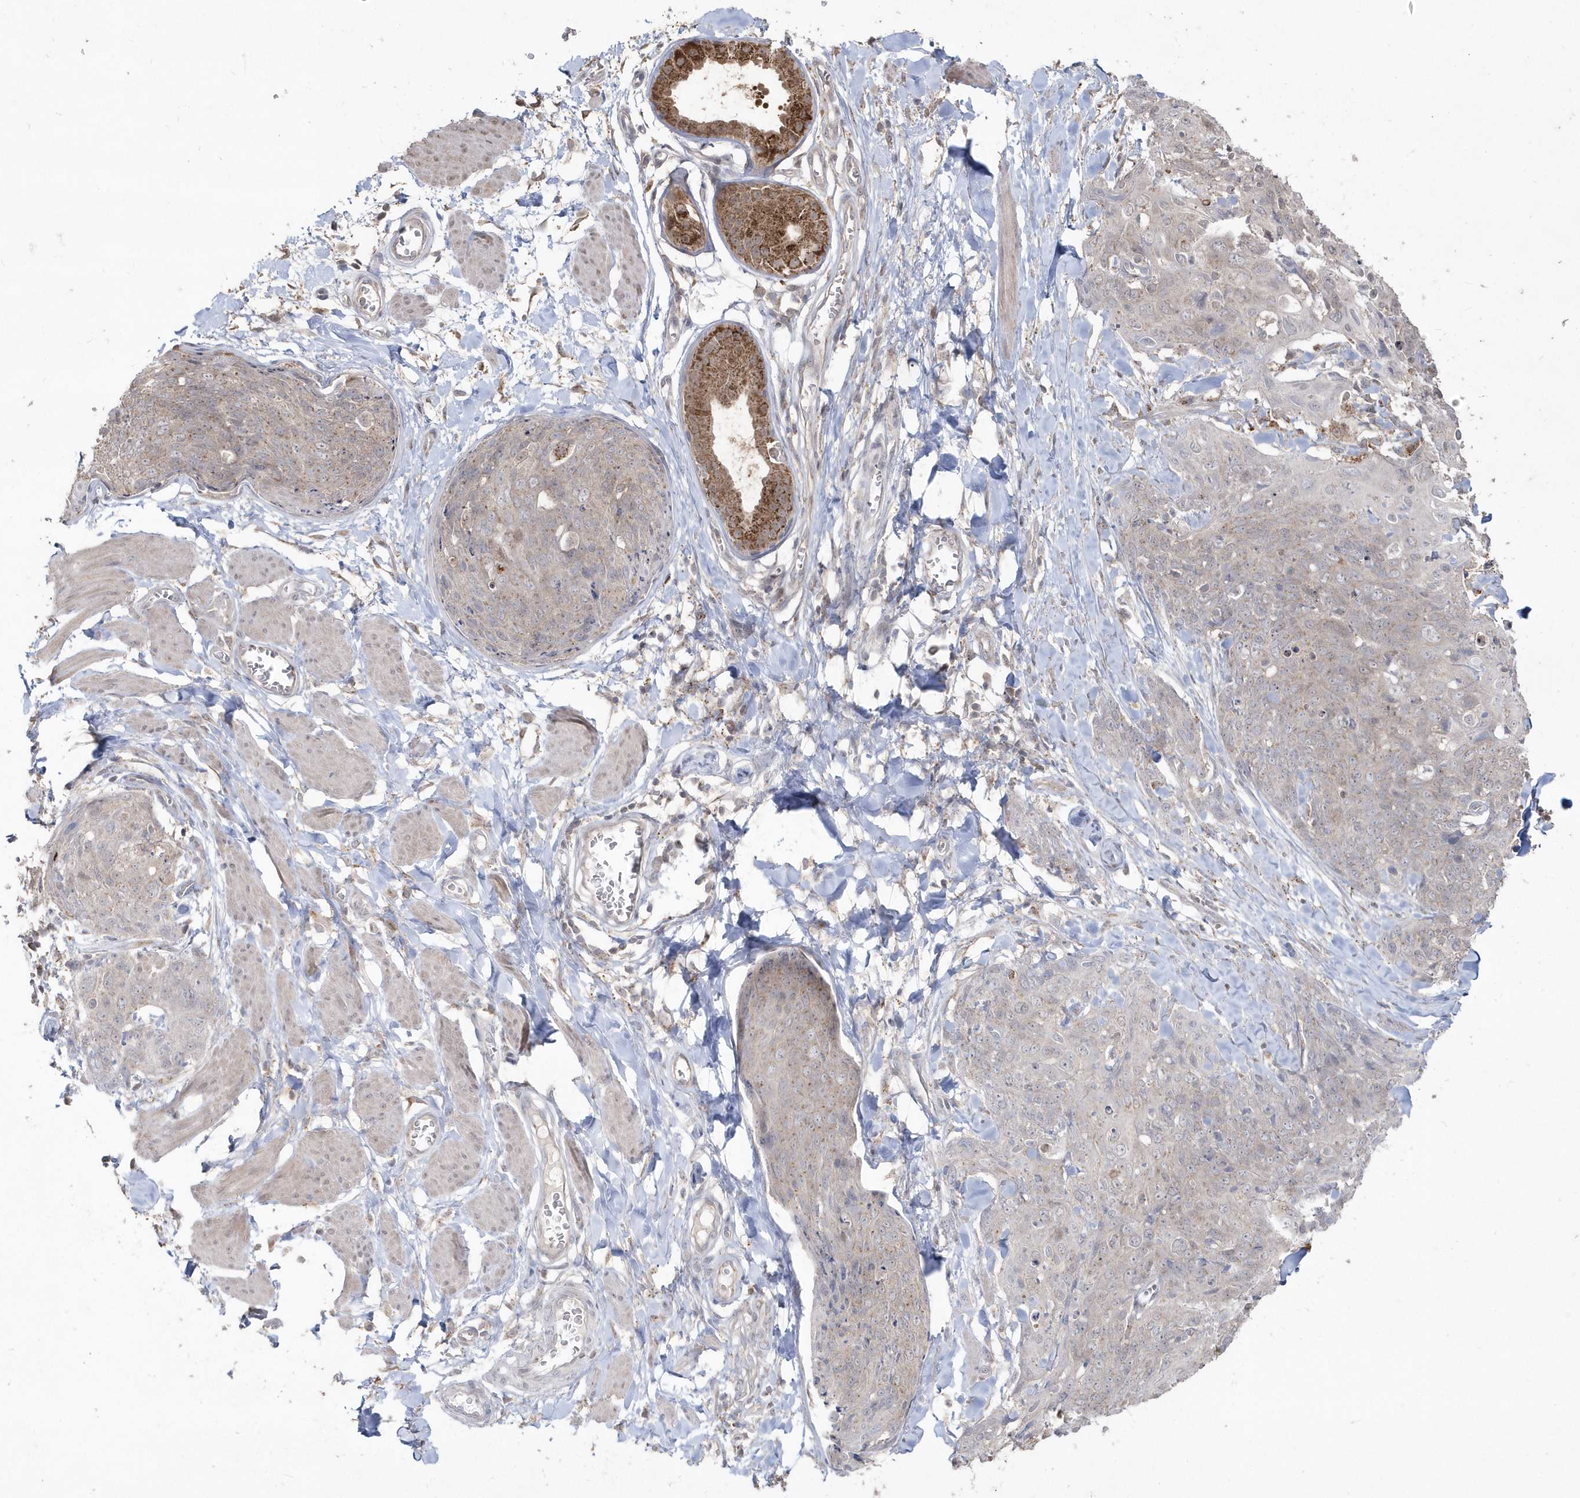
{"staining": {"intensity": "weak", "quantity": "<25%", "location": "cytoplasmic/membranous"}, "tissue": "skin cancer", "cell_type": "Tumor cells", "image_type": "cancer", "snomed": [{"axis": "morphology", "description": "Squamous cell carcinoma, NOS"}, {"axis": "topography", "description": "Skin"}, {"axis": "topography", "description": "Vulva"}], "caption": "Immunohistochemistry histopathology image of neoplastic tissue: squamous cell carcinoma (skin) stained with DAB (3,3'-diaminobenzidine) reveals no significant protein positivity in tumor cells.", "gene": "GEMIN6", "patient": {"sex": "female", "age": 85}}